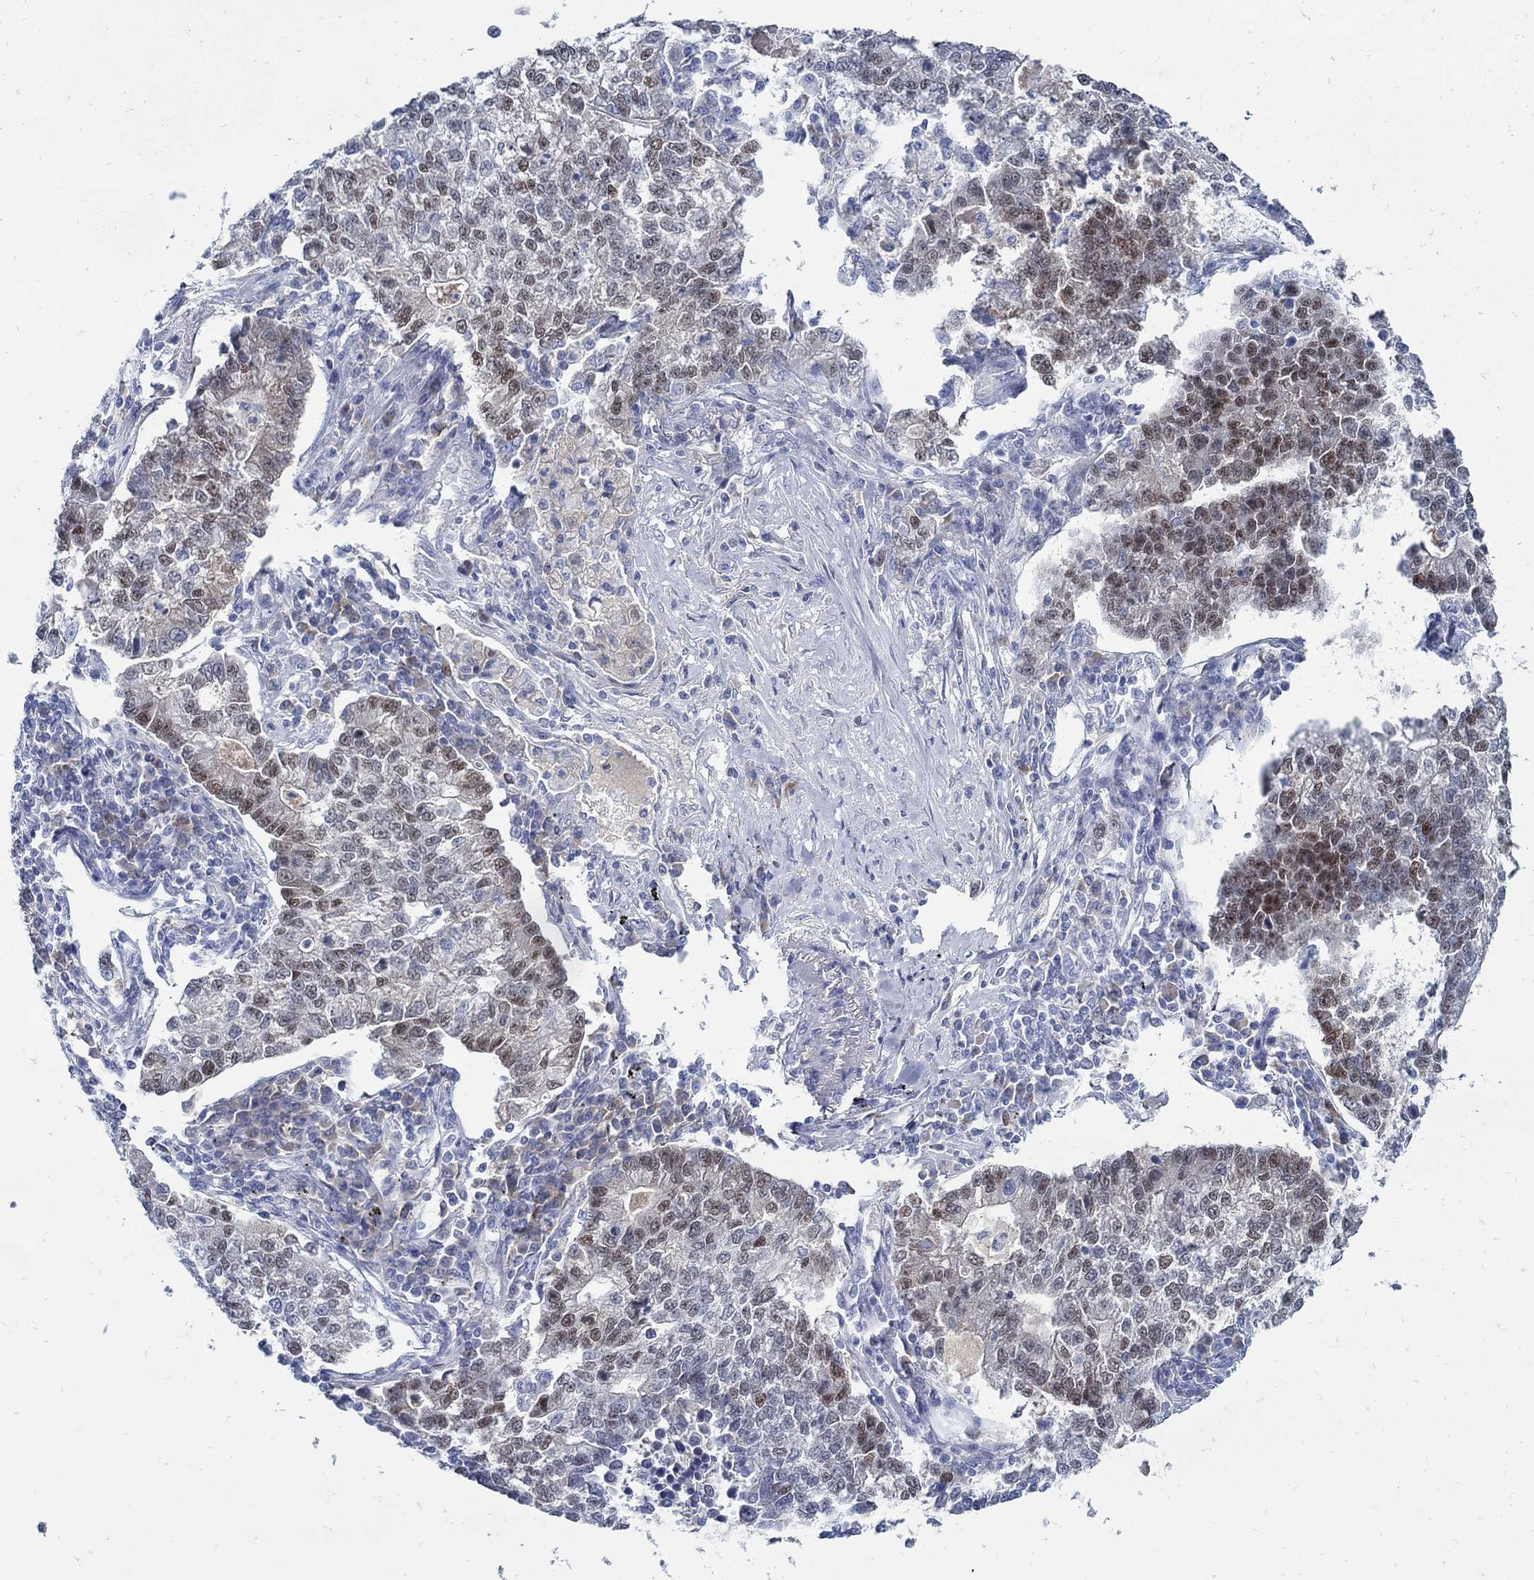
{"staining": {"intensity": "moderate", "quantity": "25%-75%", "location": "nuclear"}, "tissue": "lung cancer", "cell_type": "Tumor cells", "image_type": "cancer", "snomed": [{"axis": "morphology", "description": "Adenocarcinoma, NOS"}, {"axis": "topography", "description": "Lung"}], "caption": "A micrograph of lung cancer (adenocarcinoma) stained for a protein reveals moderate nuclear brown staining in tumor cells.", "gene": "PAX9", "patient": {"sex": "male", "age": 57}}